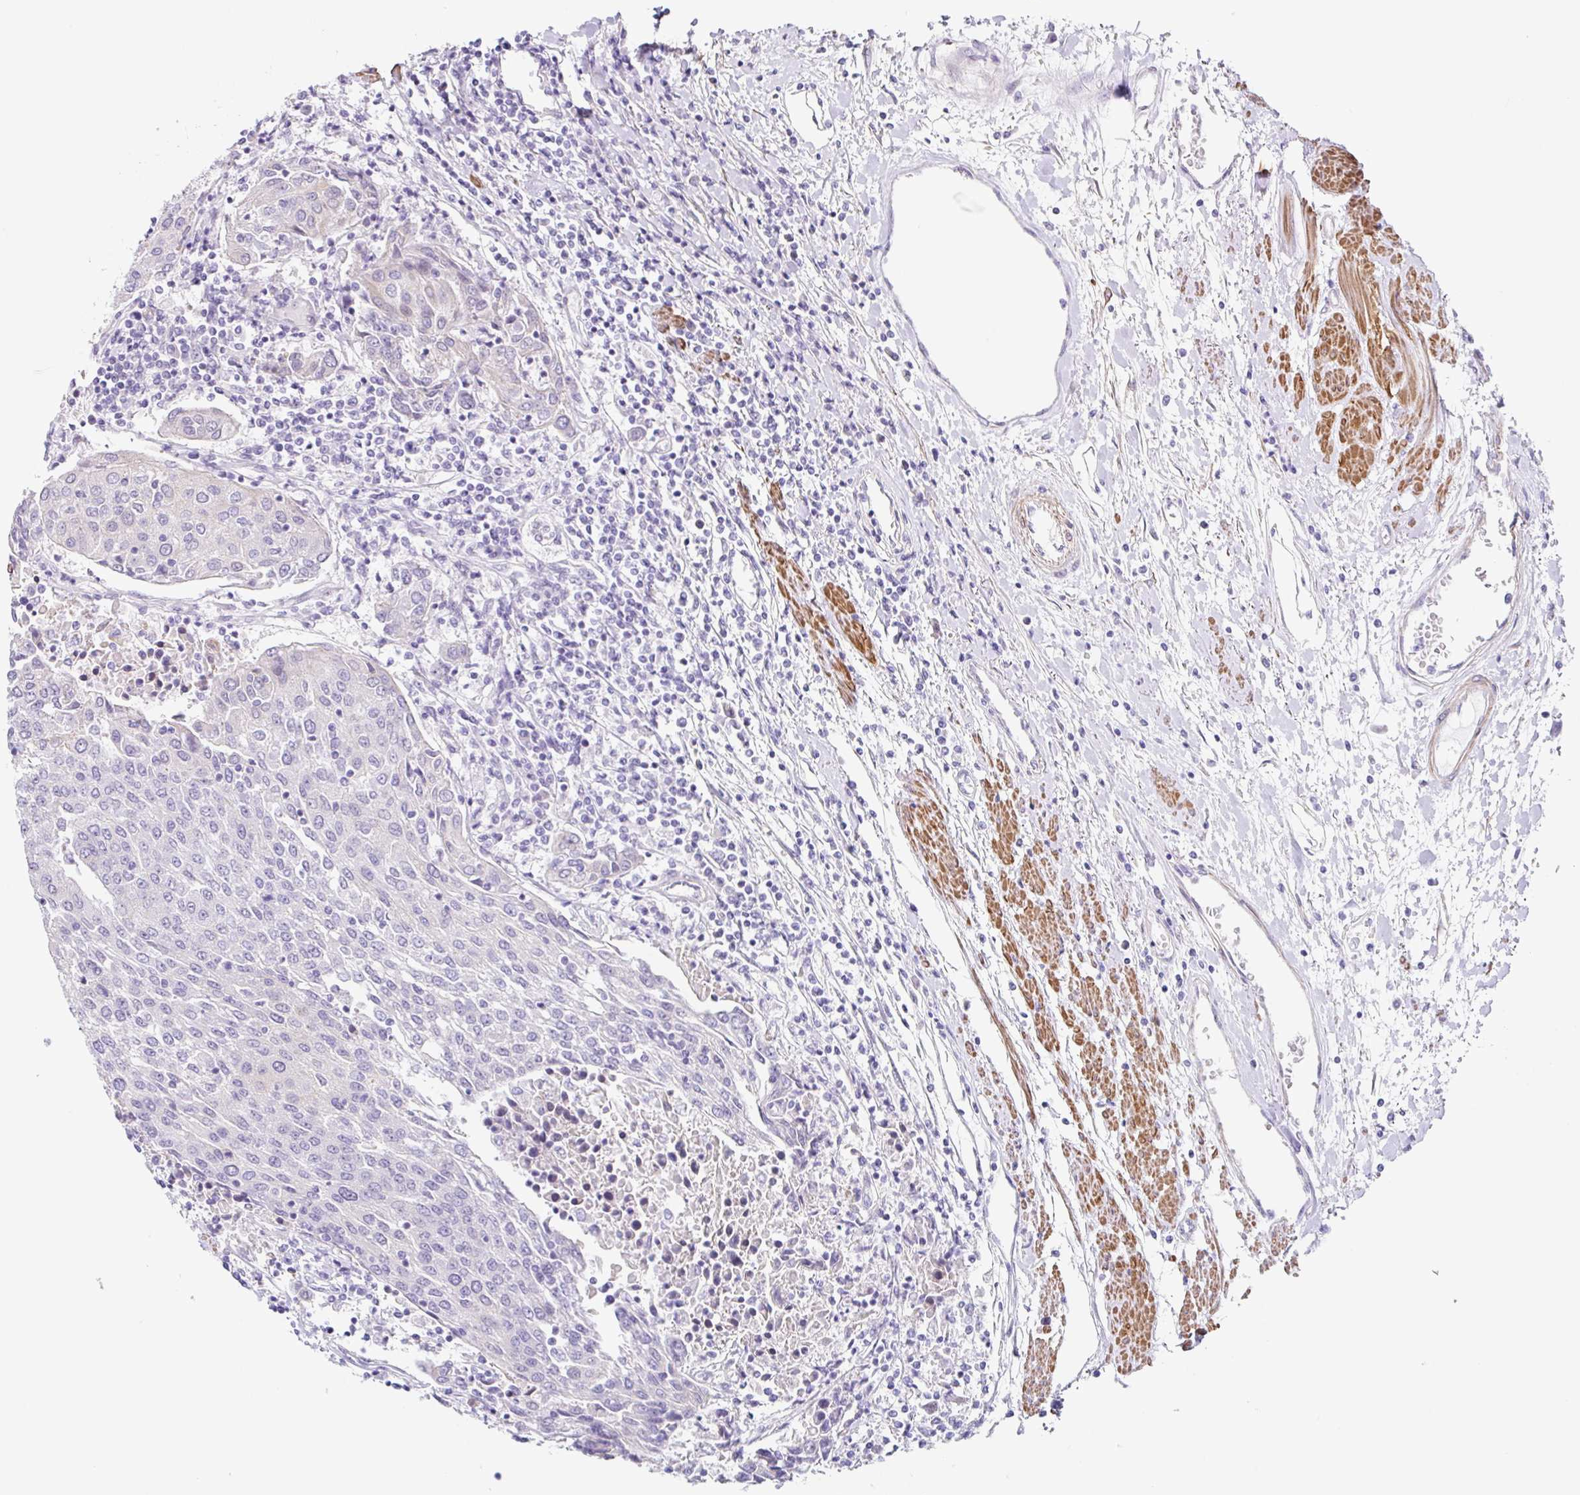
{"staining": {"intensity": "negative", "quantity": "none", "location": "none"}, "tissue": "urothelial cancer", "cell_type": "Tumor cells", "image_type": "cancer", "snomed": [{"axis": "morphology", "description": "Urothelial carcinoma, High grade"}, {"axis": "topography", "description": "Urinary bladder"}], "caption": "This is an immunohistochemistry image of urothelial carcinoma (high-grade). There is no expression in tumor cells.", "gene": "DCAF17", "patient": {"sex": "female", "age": 85}}